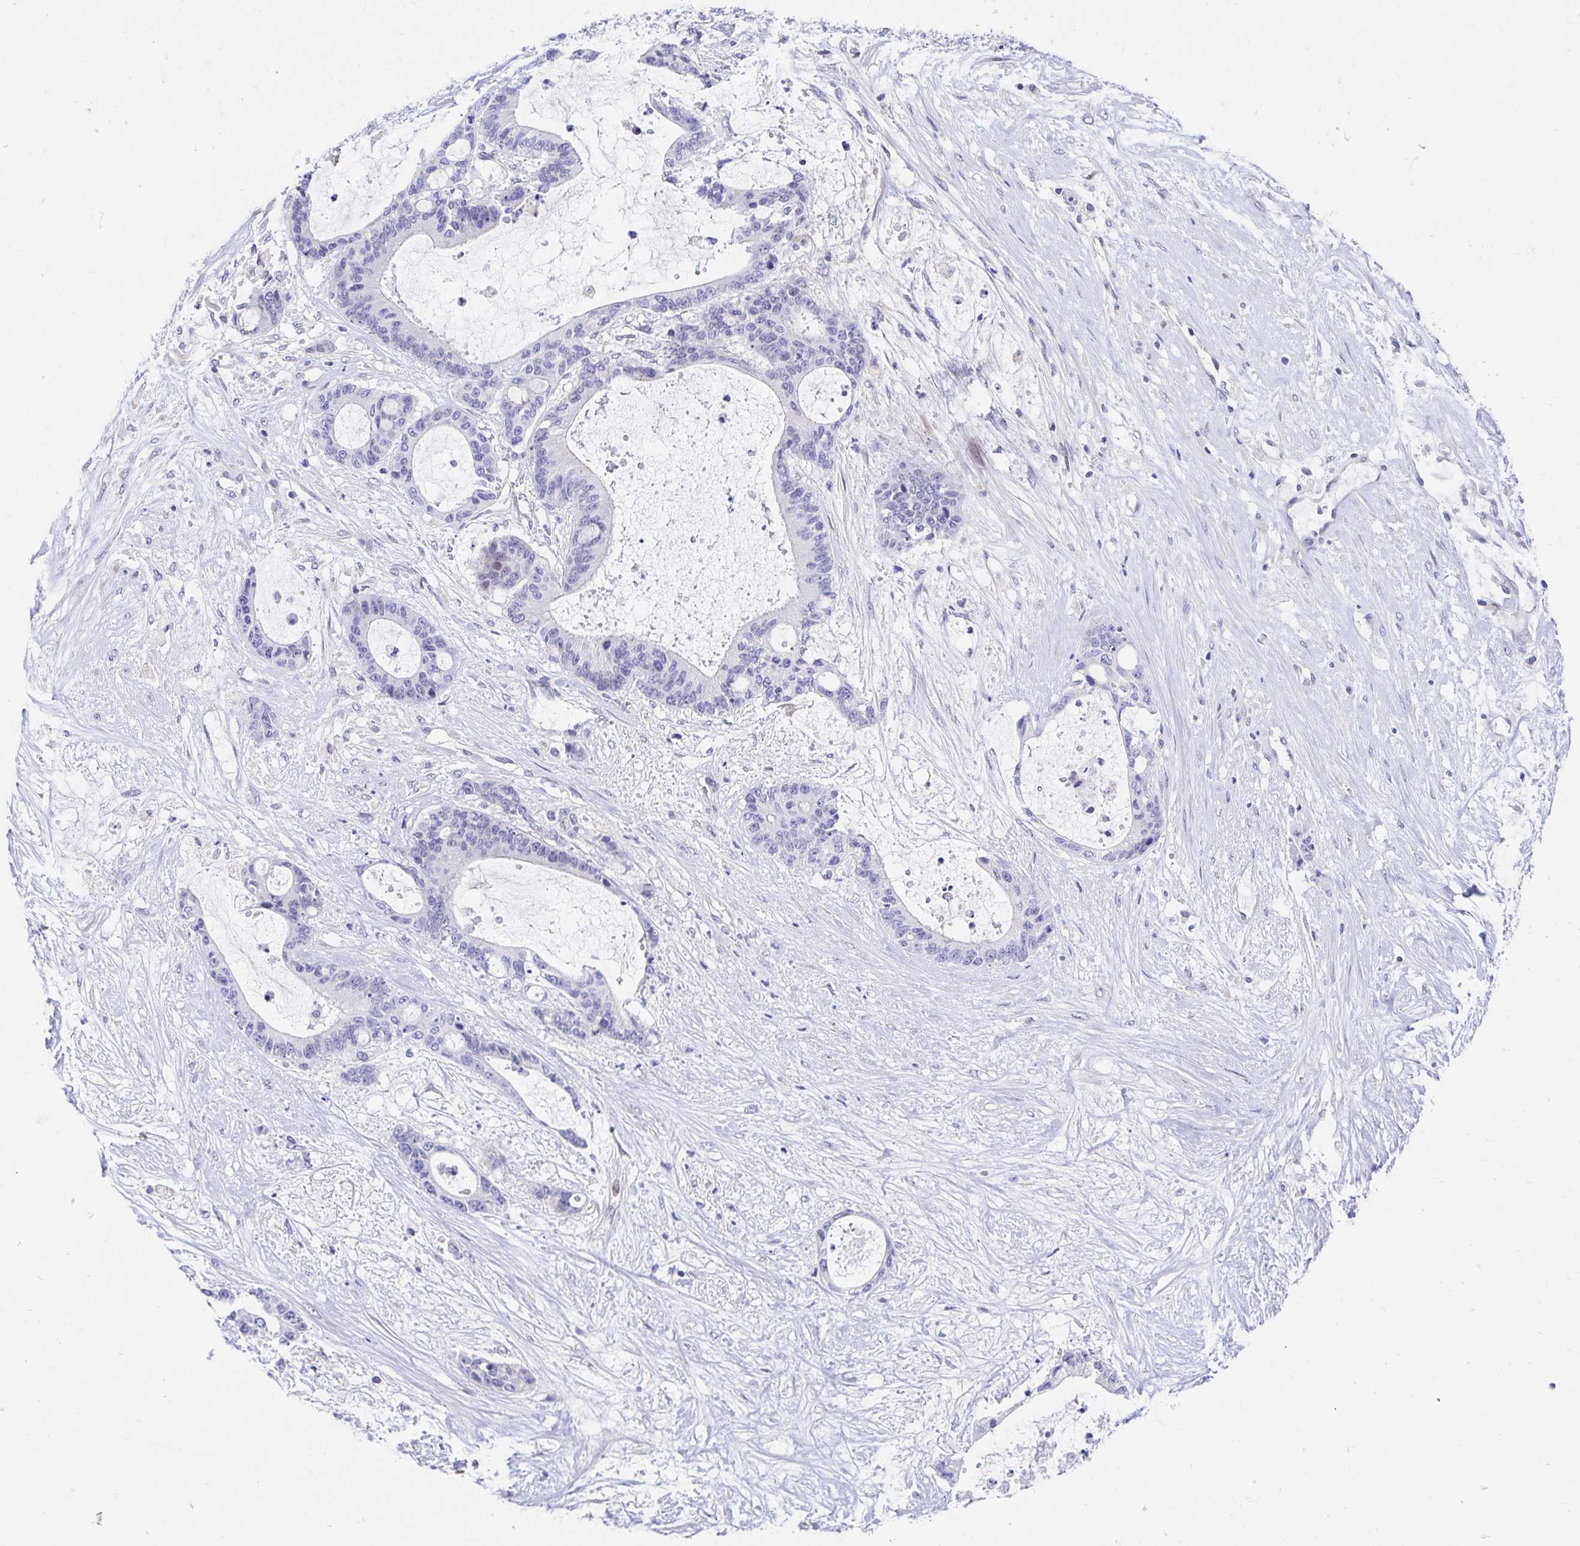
{"staining": {"intensity": "negative", "quantity": "none", "location": "none"}, "tissue": "liver cancer", "cell_type": "Tumor cells", "image_type": "cancer", "snomed": [{"axis": "morphology", "description": "Normal tissue, NOS"}, {"axis": "morphology", "description": "Cholangiocarcinoma"}, {"axis": "topography", "description": "Liver"}, {"axis": "topography", "description": "Peripheral nerve tissue"}], "caption": "Immunohistochemical staining of cholangiocarcinoma (liver) reveals no significant expression in tumor cells.", "gene": "AKAP14", "patient": {"sex": "female", "age": 73}}